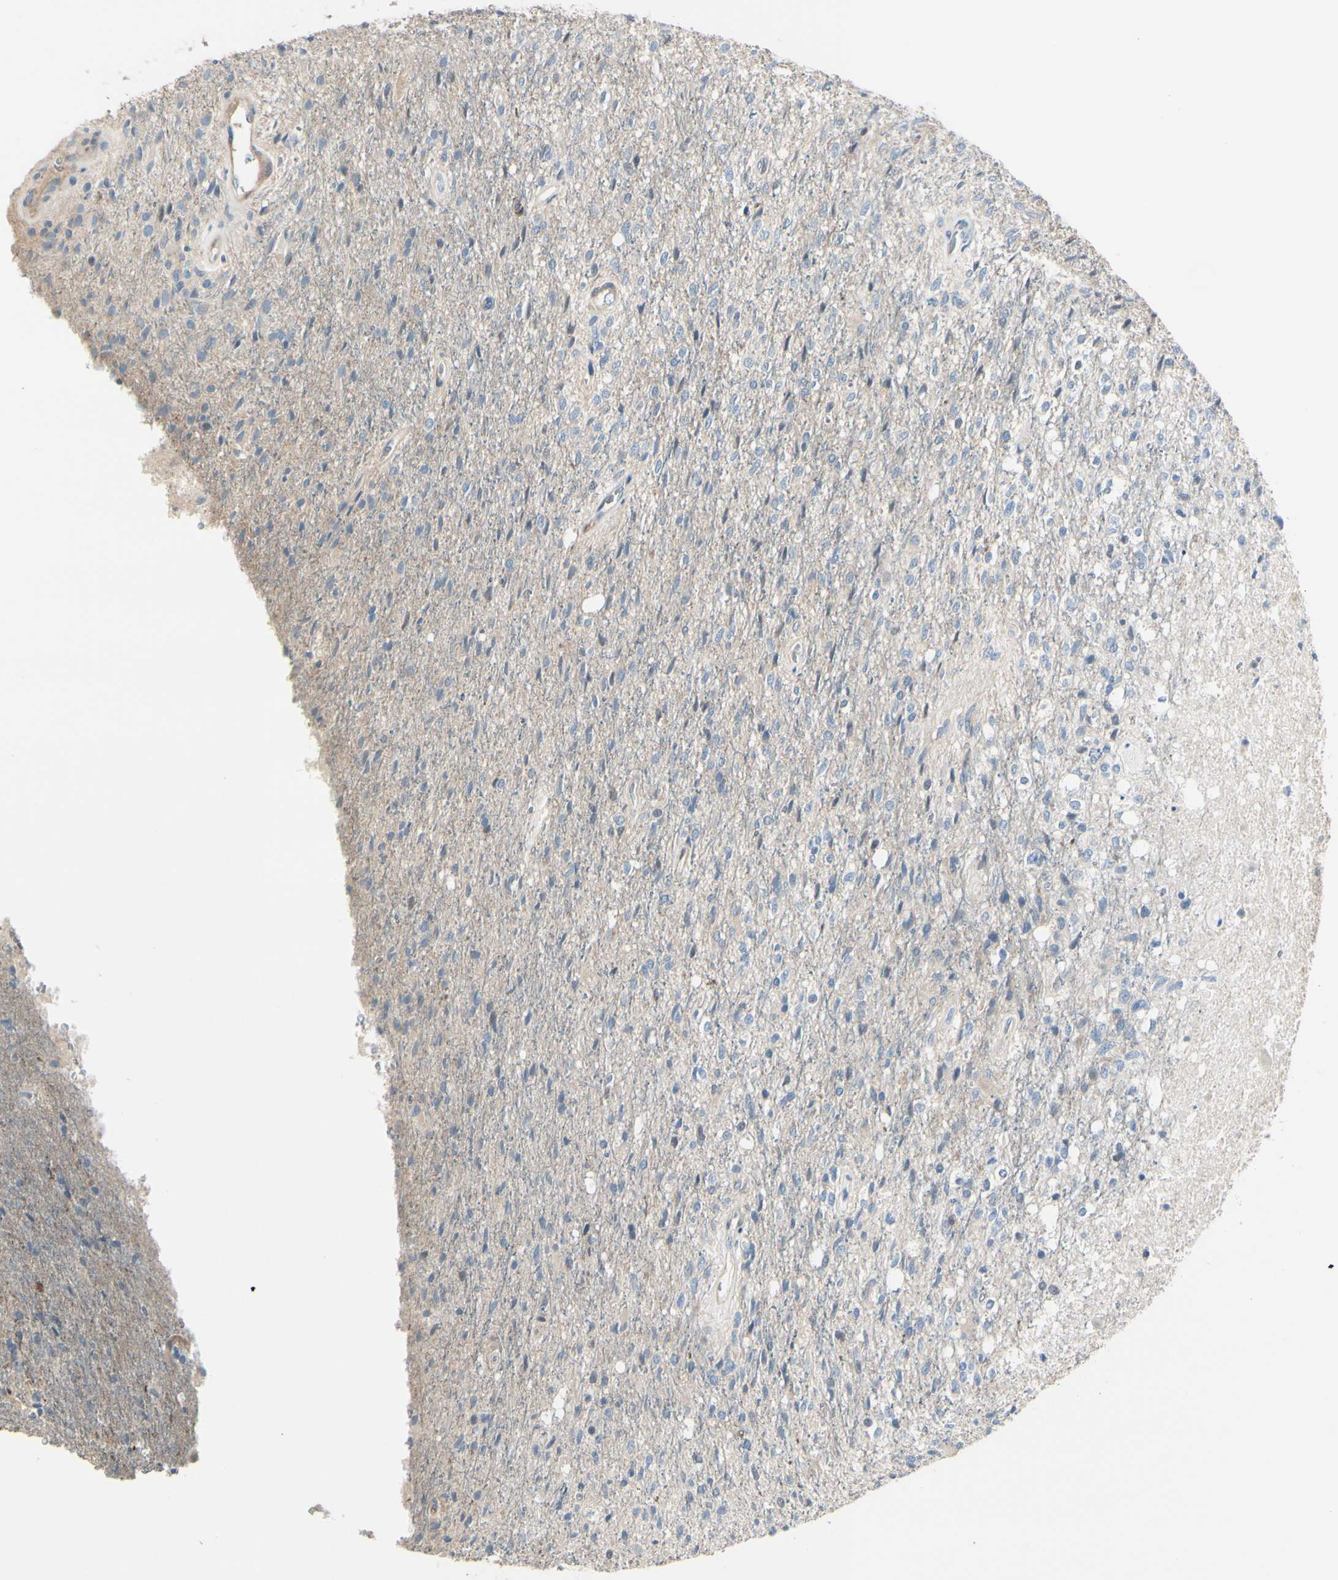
{"staining": {"intensity": "negative", "quantity": "none", "location": "none"}, "tissue": "glioma", "cell_type": "Tumor cells", "image_type": "cancer", "snomed": [{"axis": "morphology", "description": "Normal tissue, NOS"}, {"axis": "morphology", "description": "Glioma, malignant, High grade"}, {"axis": "topography", "description": "Cerebral cortex"}], "caption": "Glioma was stained to show a protein in brown. There is no significant expression in tumor cells. (Brightfield microscopy of DAB immunohistochemistry at high magnification).", "gene": "SLC9A3R1", "patient": {"sex": "male", "age": 77}}